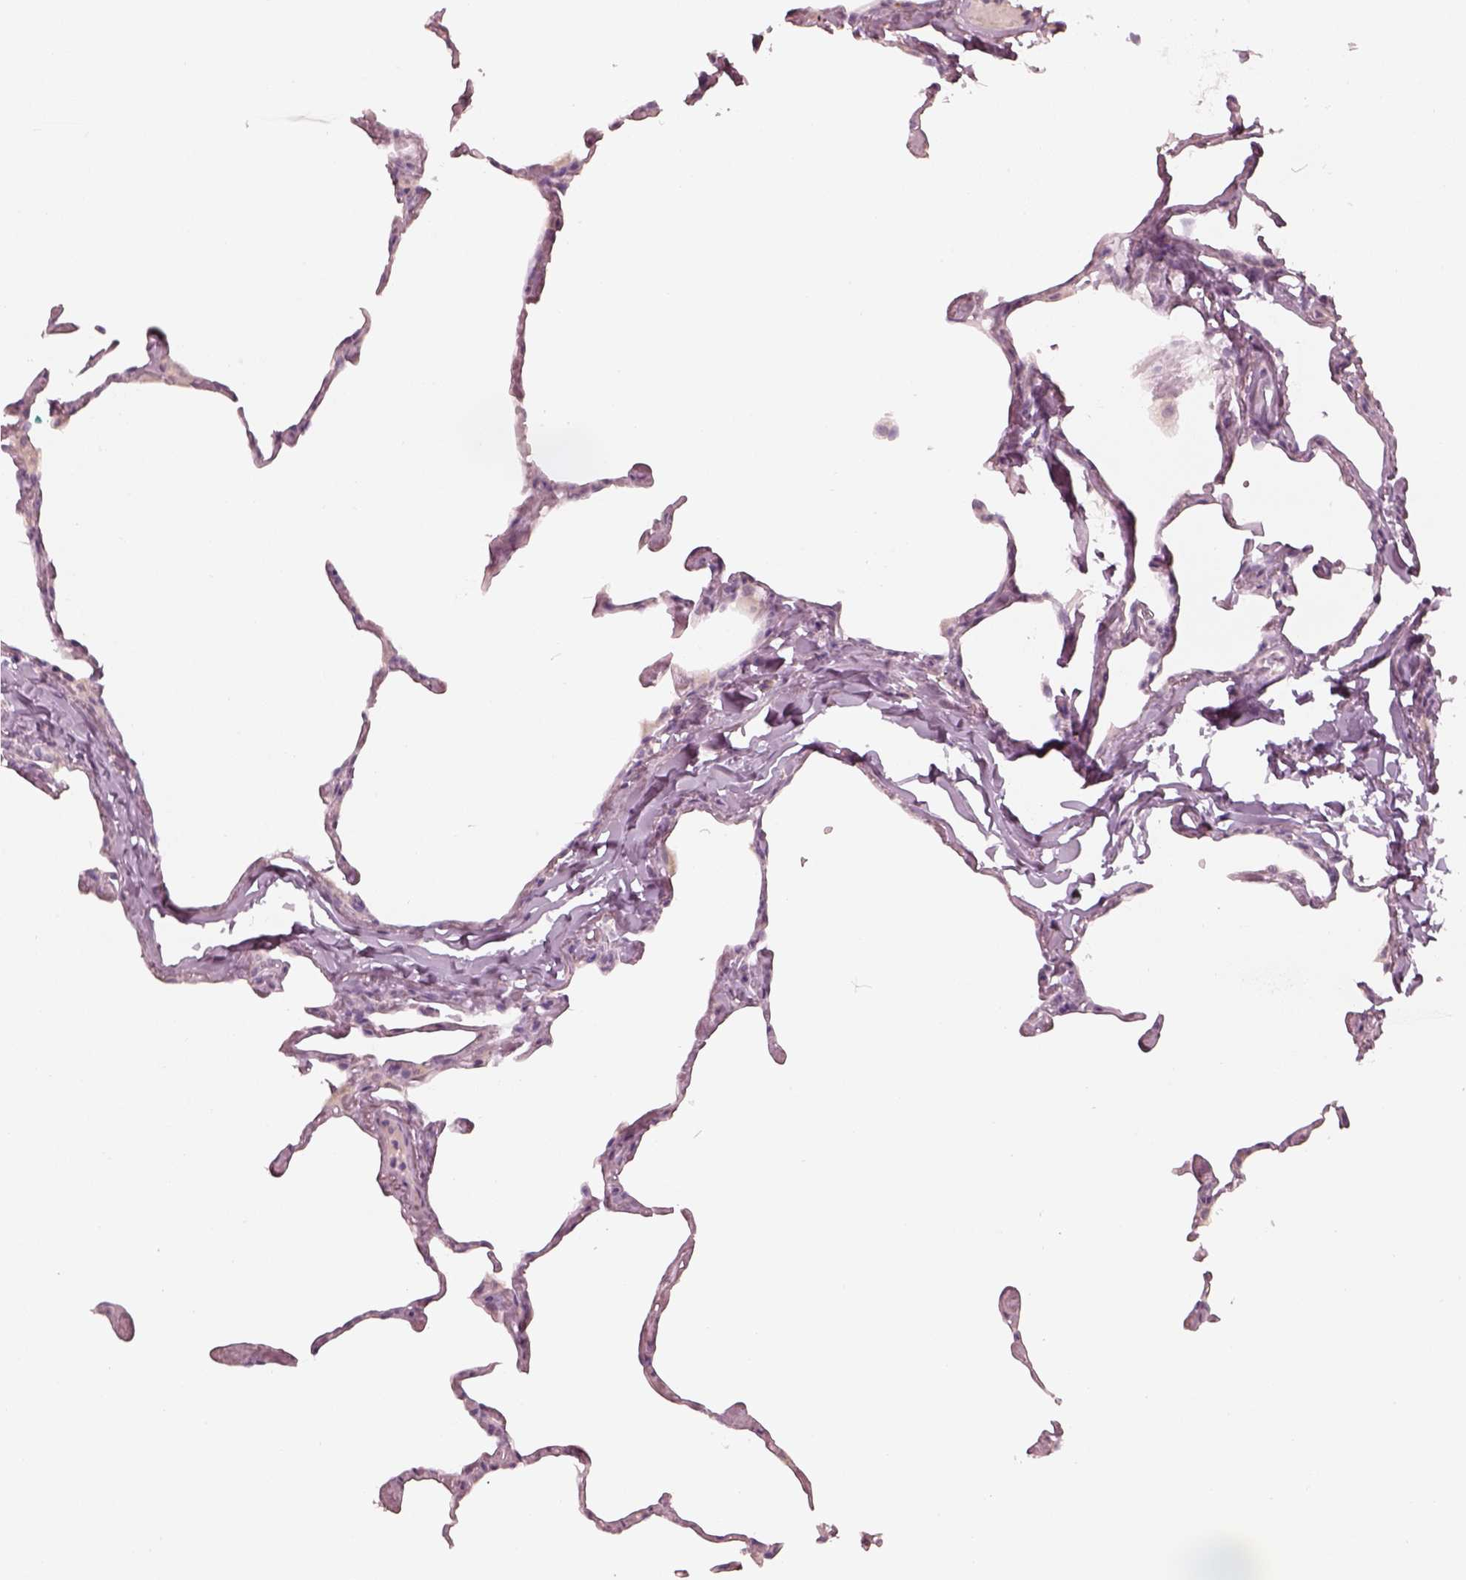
{"staining": {"intensity": "negative", "quantity": "none", "location": "none"}, "tissue": "lung", "cell_type": "Alveolar cells", "image_type": "normal", "snomed": [{"axis": "morphology", "description": "Normal tissue, NOS"}, {"axis": "topography", "description": "Lung"}], "caption": "DAB immunohistochemical staining of unremarkable lung demonstrates no significant staining in alveolar cells.", "gene": "SPATA6L", "patient": {"sex": "male", "age": 65}}